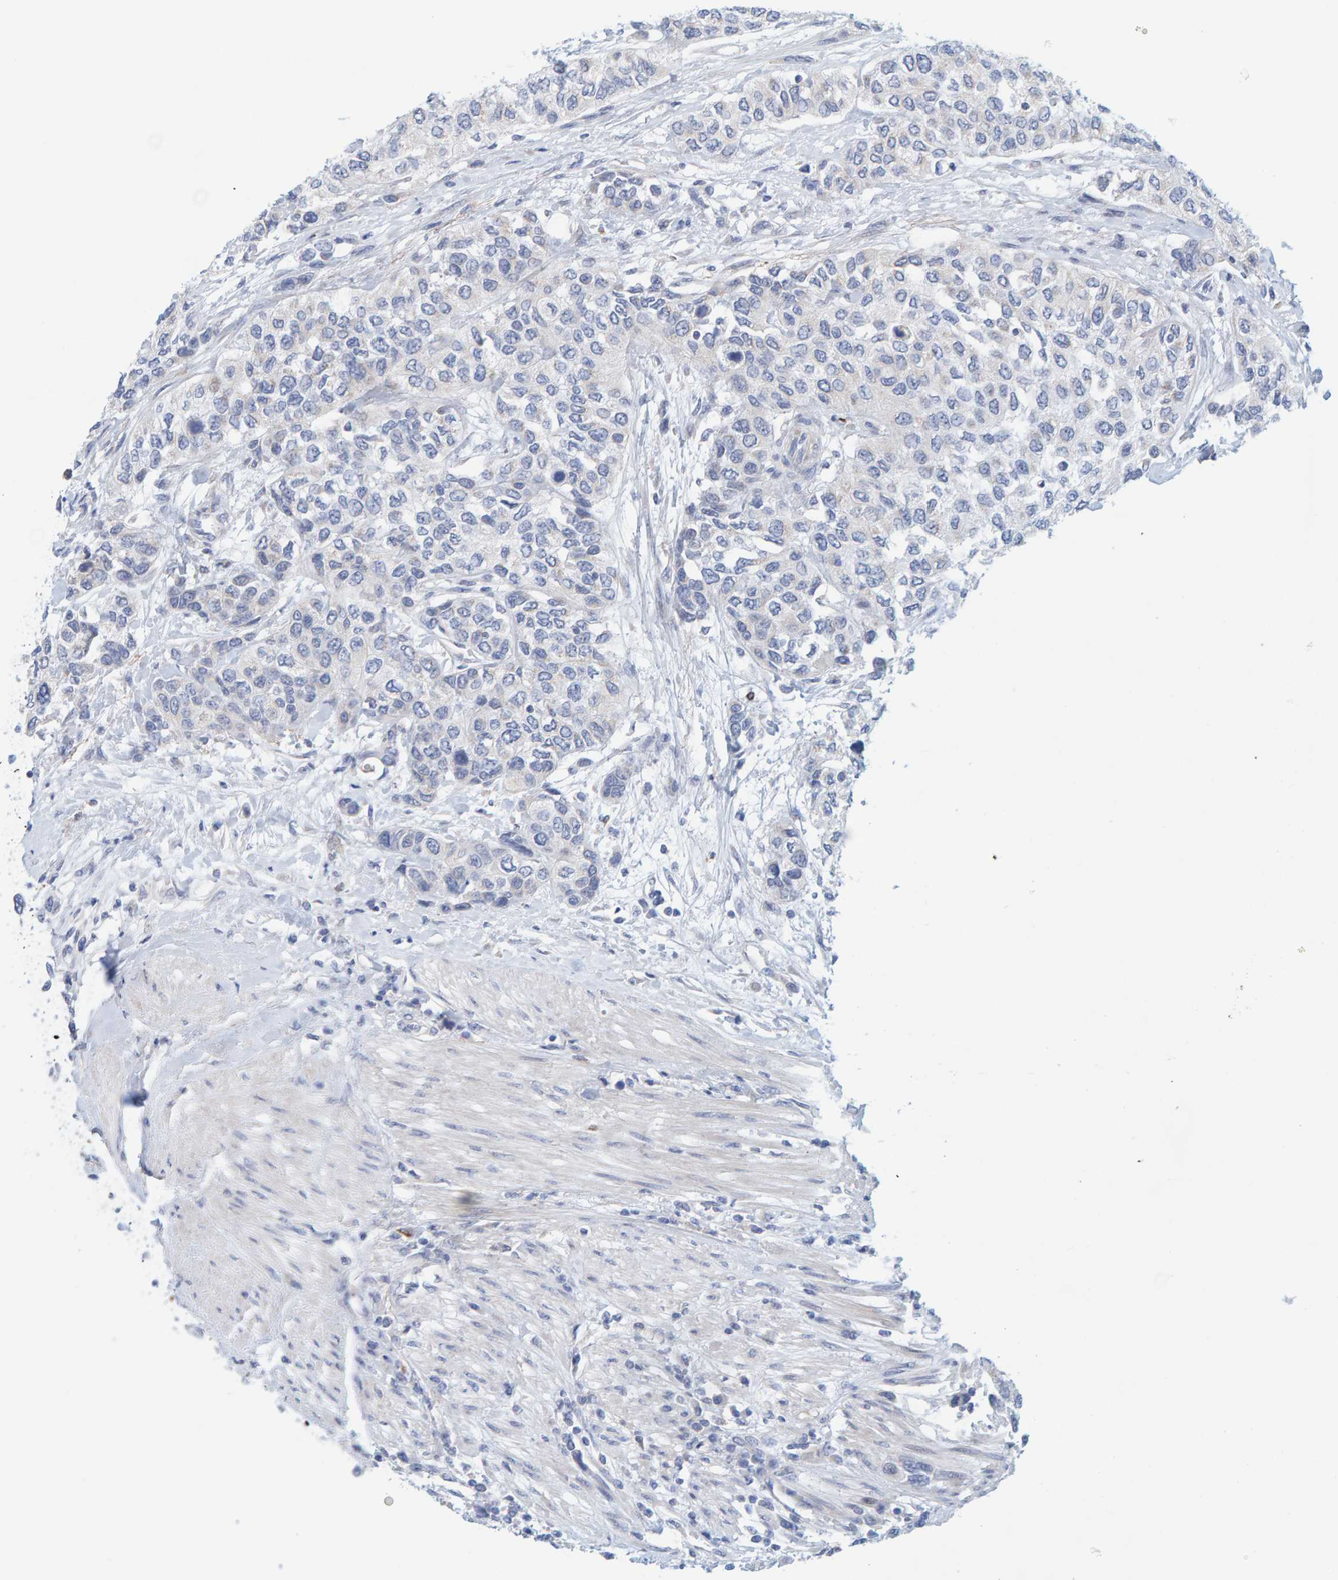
{"staining": {"intensity": "negative", "quantity": "none", "location": "none"}, "tissue": "urothelial cancer", "cell_type": "Tumor cells", "image_type": "cancer", "snomed": [{"axis": "morphology", "description": "Urothelial carcinoma, High grade"}, {"axis": "topography", "description": "Urinary bladder"}], "caption": "DAB immunohistochemical staining of high-grade urothelial carcinoma exhibits no significant expression in tumor cells. (Brightfield microscopy of DAB IHC at high magnification).", "gene": "ZC3H3", "patient": {"sex": "female", "age": 56}}